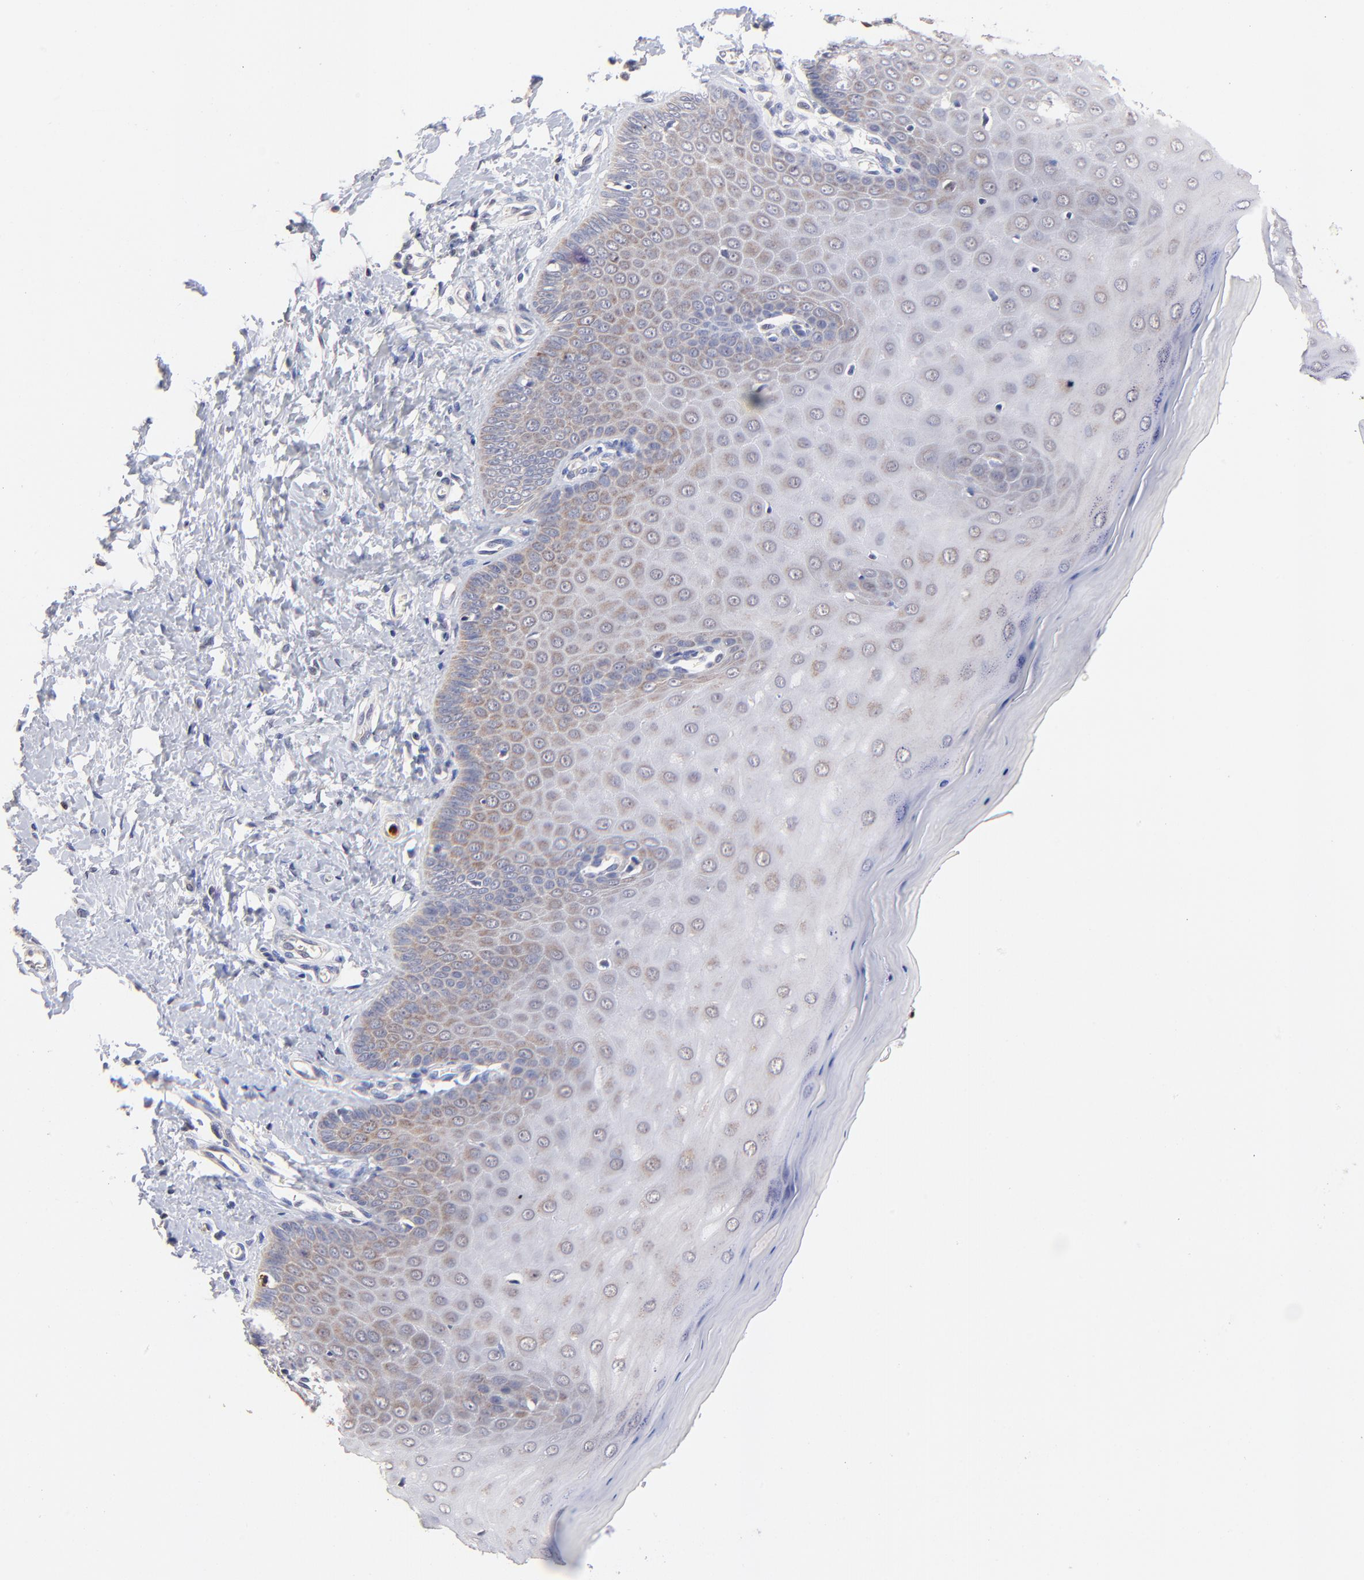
{"staining": {"intensity": "moderate", "quantity": "25%-75%", "location": "cytoplasmic/membranous"}, "tissue": "cervix", "cell_type": "Glandular cells", "image_type": "normal", "snomed": [{"axis": "morphology", "description": "Normal tissue, NOS"}, {"axis": "topography", "description": "Cervix"}], "caption": "A medium amount of moderate cytoplasmic/membranous positivity is appreciated in about 25%-75% of glandular cells in normal cervix.", "gene": "BBOF1", "patient": {"sex": "female", "age": 55}}